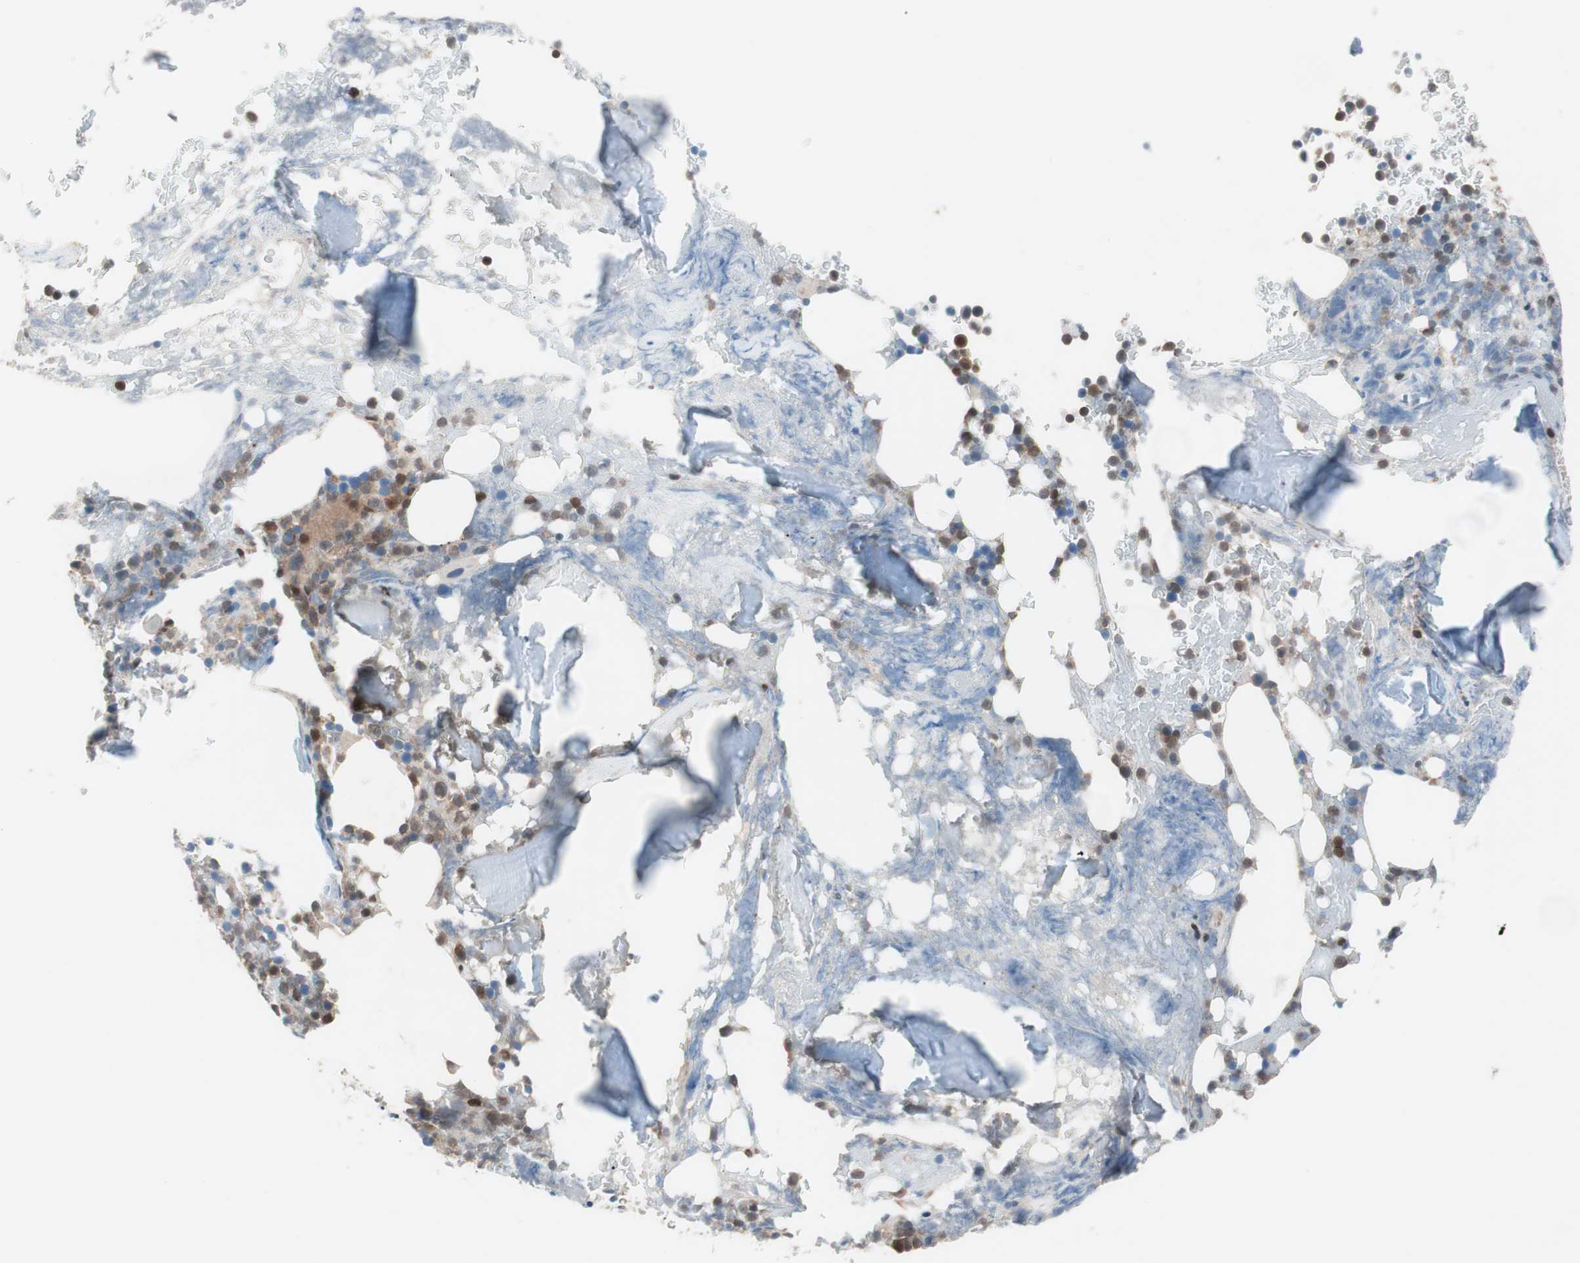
{"staining": {"intensity": "moderate", "quantity": "25%-75%", "location": "cytoplasmic/membranous"}, "tissue": "bone marrow", "cell_type": "Hematopoietic cells", "image_type": "normal", "snomed": [{"axis": "morphology", "description": "Normal tissue, NOS"}, {"axis": "topography", "description": "Bone marrow"}], "caption": "Immunohistochemistry (IHC) of normal human bone marrow shows medium levels of moderate cytoplasmic/membranous positivity in about 25%-75% of hematopoietic cells.", "gene": "GALT", "patient": {"sex": "female", "age": 66}}